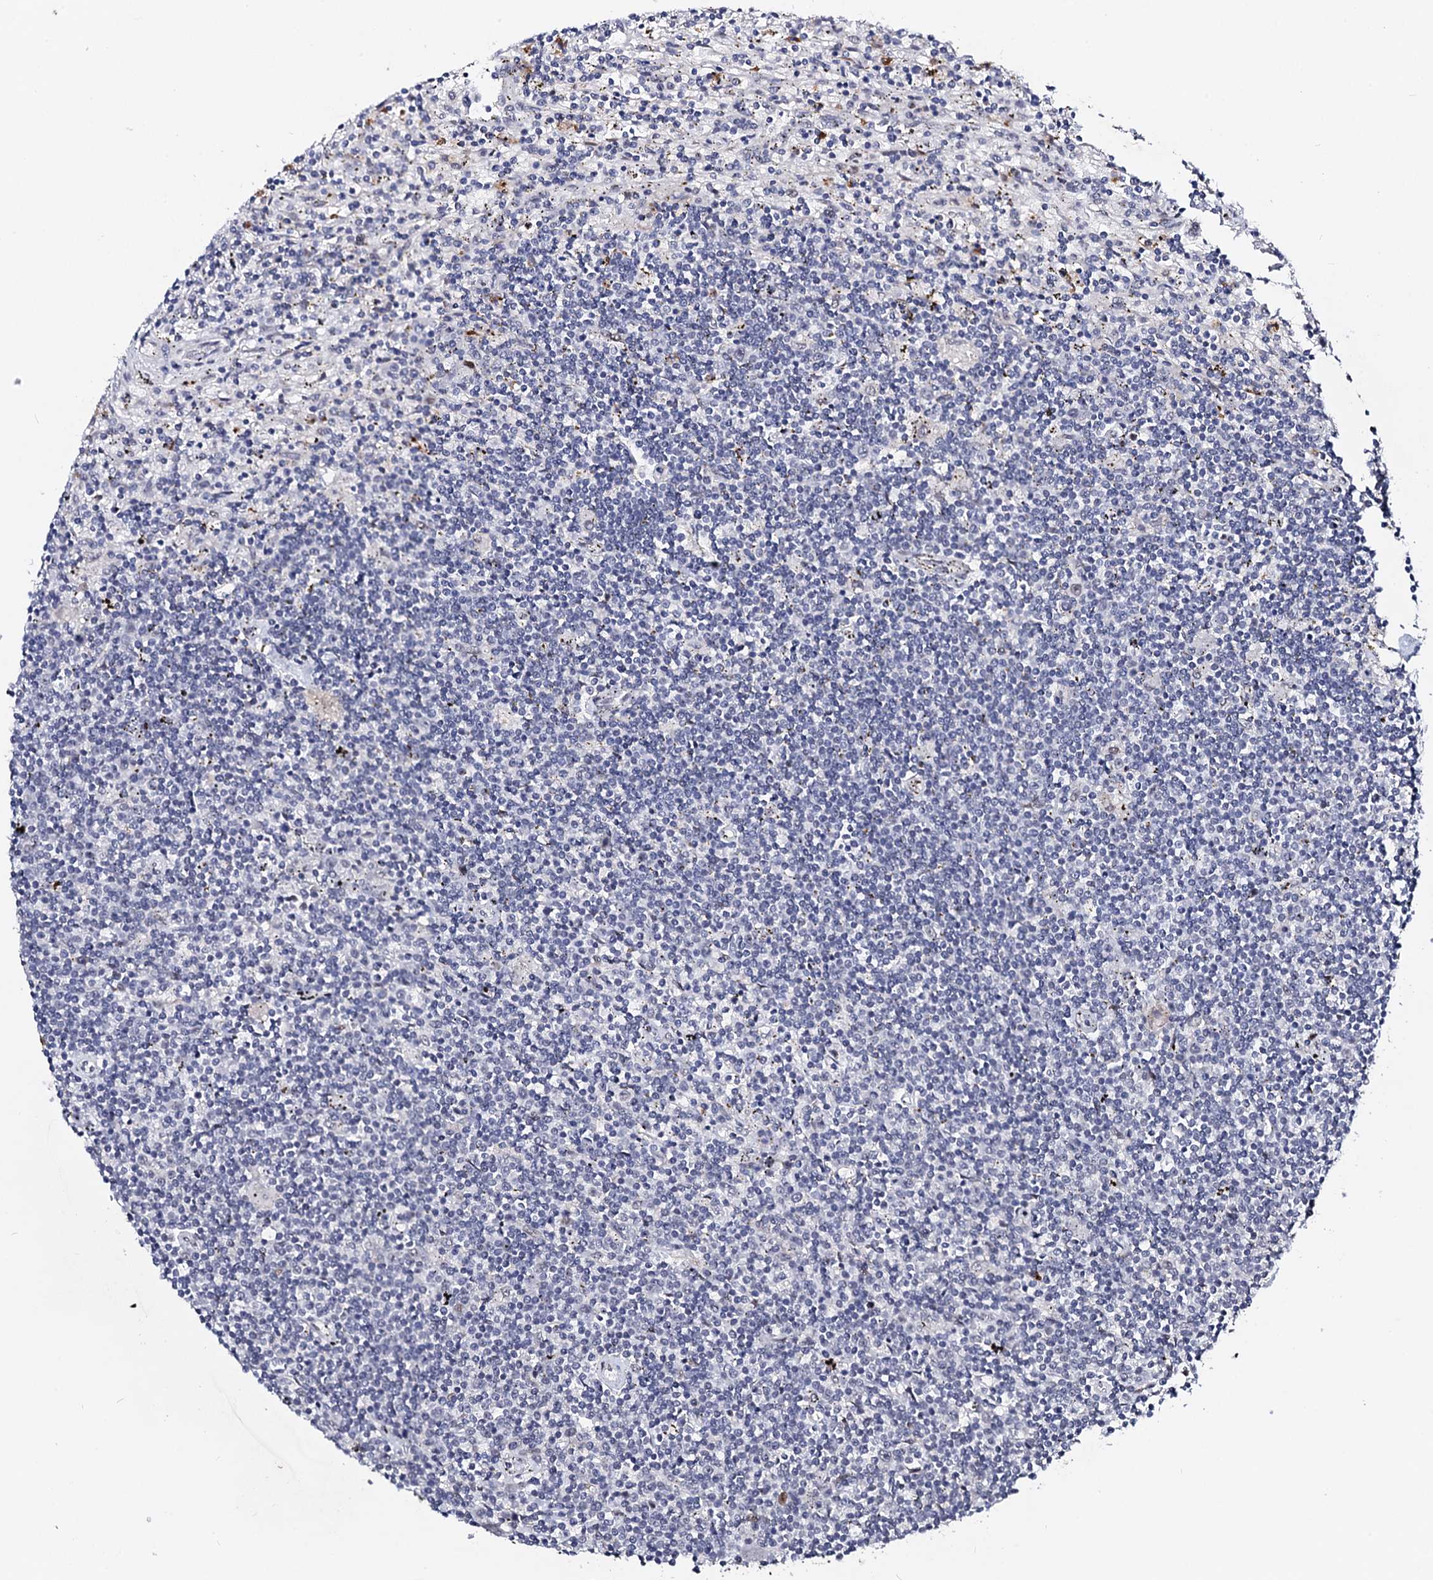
{"staining": {"intensity": "negative", "quantity": "none", "location": "none"}, "tissue": "lymphoma", "cell_type": "Tumor cells", "image_type": "cancer", "snomed": [{"axis": "morphology", "description": "Malignant lymphoma, non-Hodgkin's type, Low grade"}, {"axis": "topography", "description": "Spleen"}], "caption": "Tumor cells show no significant expression in malignant lymphoma, non-Hodgkin's type (low-grade).", "gene": "SFSWAP", "patient": {"sex": "male", "age": 76}}